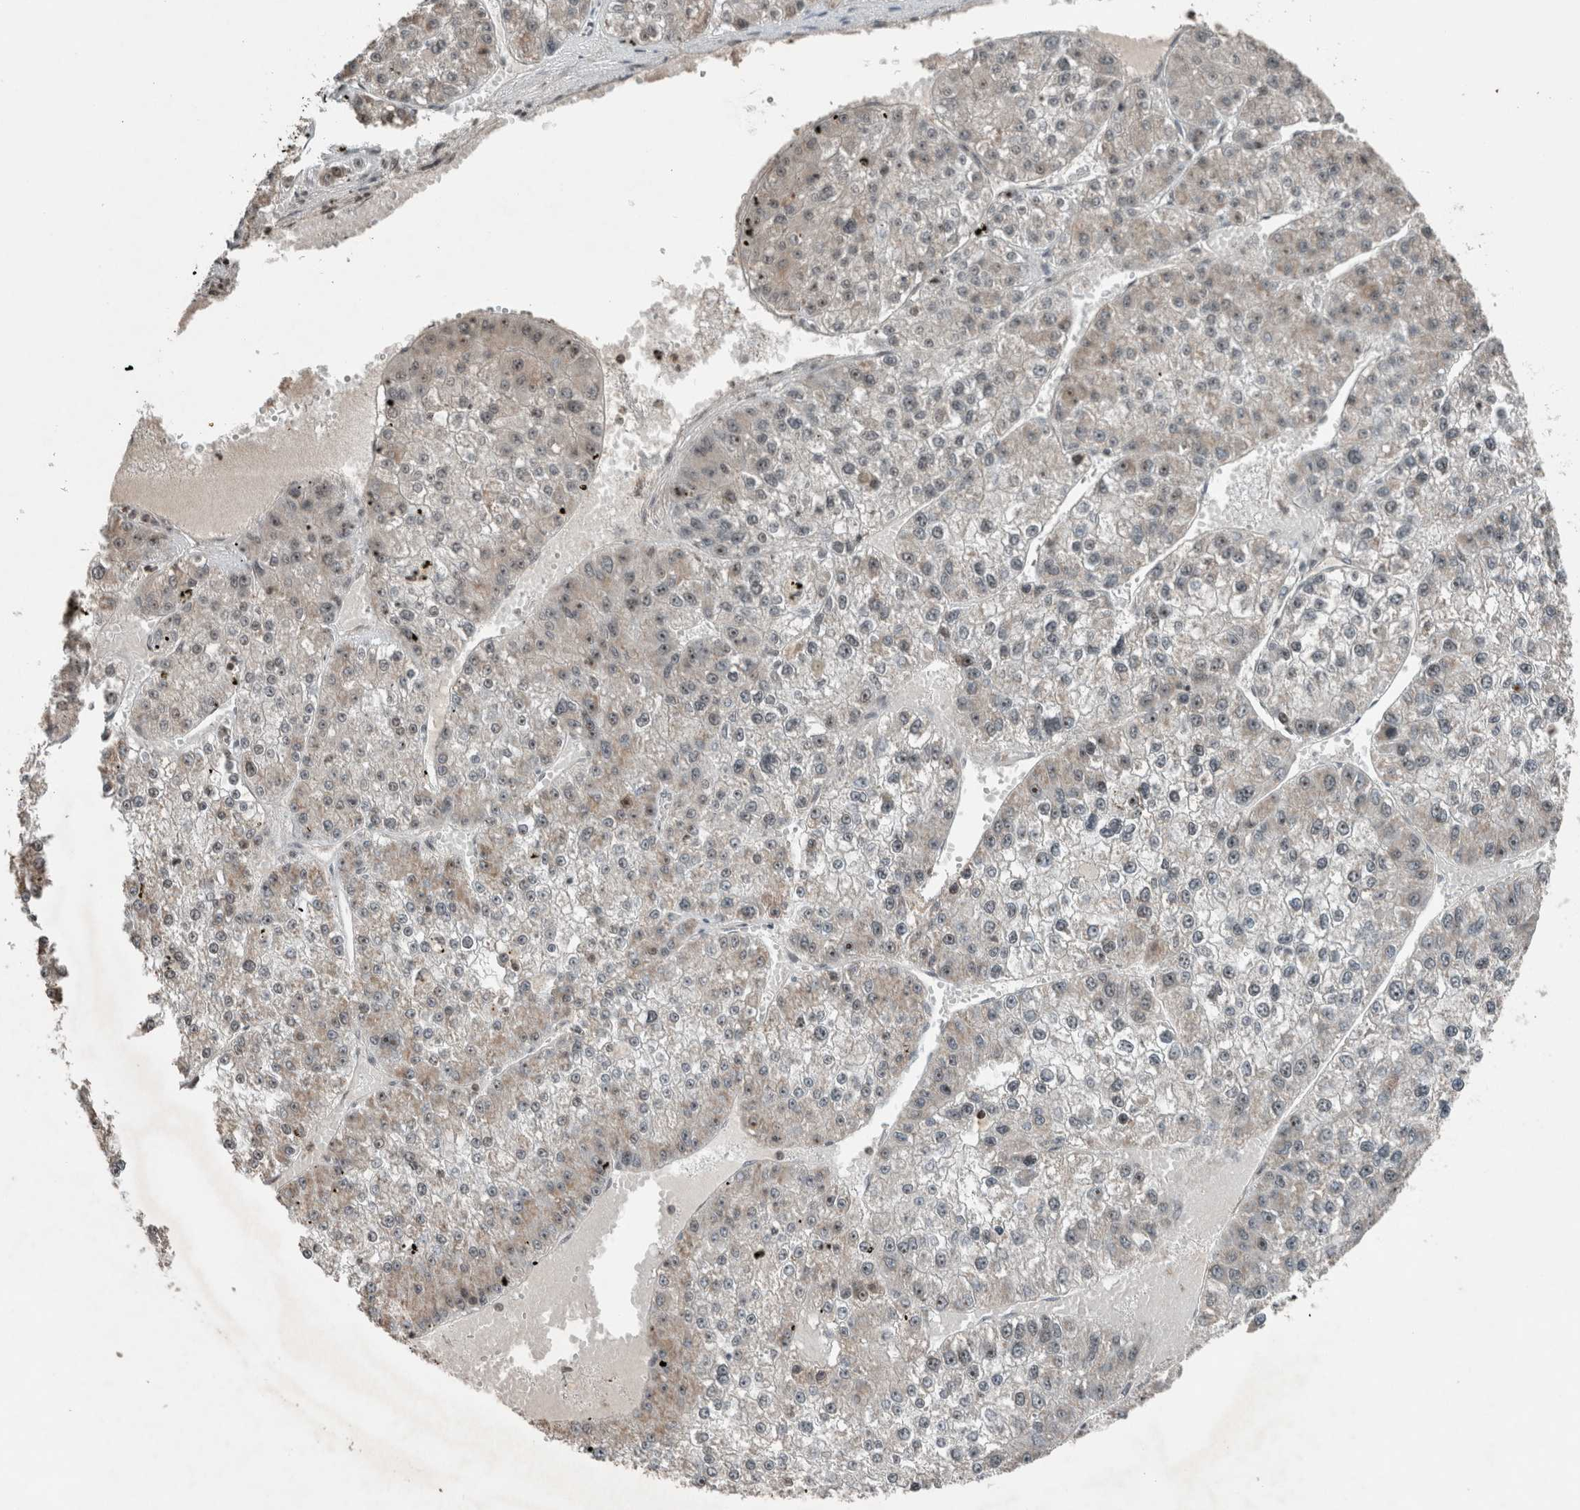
{"staining": {"intensity": "weak", "quantity": "<25%", "location": "cytoplasmic/membranous"}, "tissue": "liver cancer", "cell_type": "Tumor cells", "image_type": "cancer", "snomed": [{"axis": "morphology", "description": "Carcinoma, Hepatocellular, NOS"}, {"axis": "topography", "description": "Liver"}], "caption": "A high-resolution photomicrograph shows immunohistochemistry (IHC) staining of hepatocellular carcinoma (liver), which shows no significant staining in tumor cells.", "gene": "RPF1", "patient": {"sex": "female", "age": 73}}